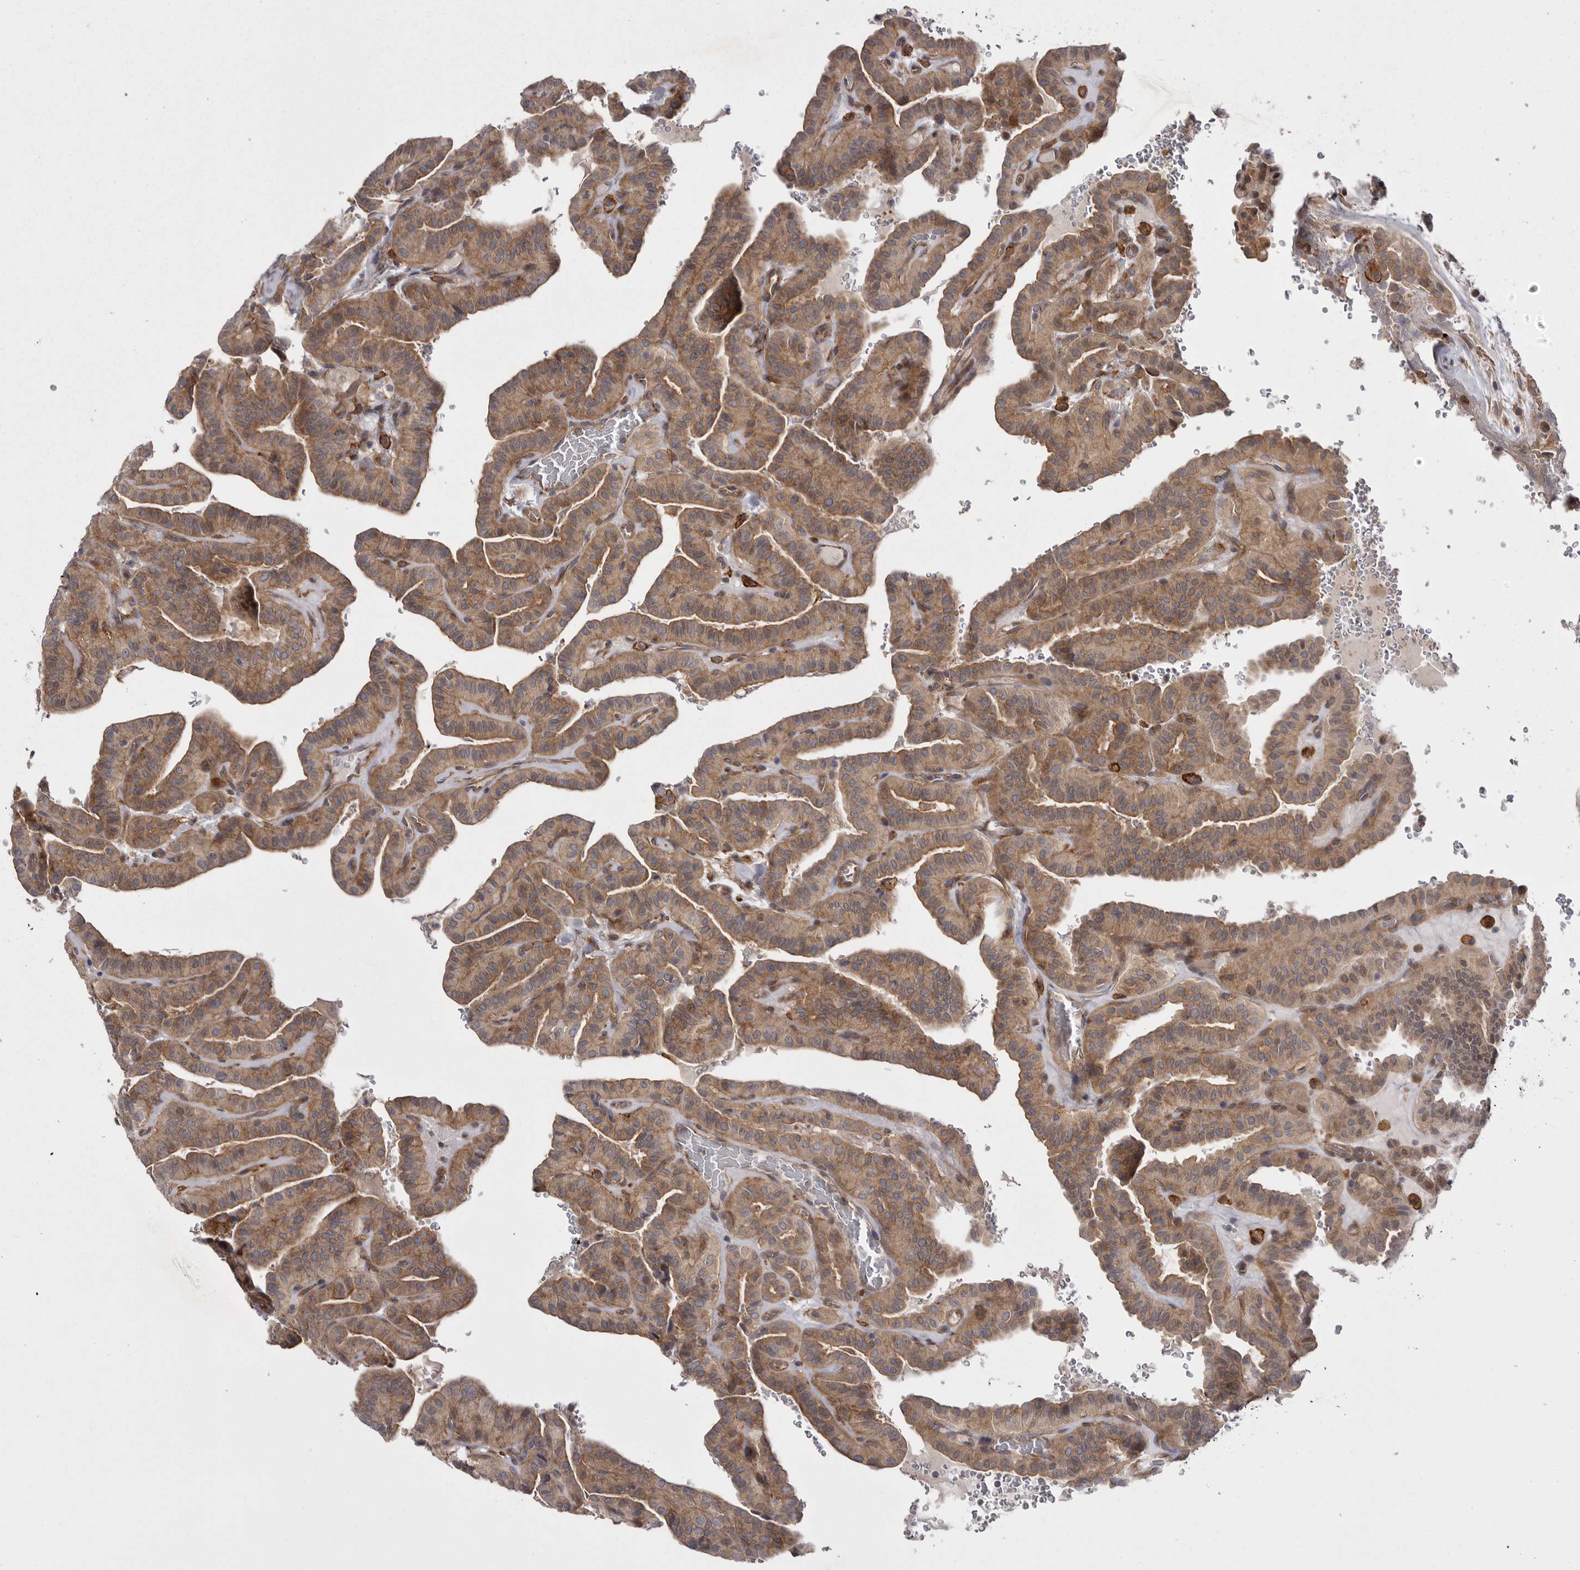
{"staining": {"intensity": "moderate", "quantity": ">75%", "location": "cytoplasmic/membranous"}, "tissue": "thyroid cancer", "cell_type": "Tumor cells", "image_type": "cancer", "snomed": [{"axis": "morphology", "description": "Papillary adenocarcinoma, NOS"}, {"axis": "topography", "description": "Thyroid gland"}], "caption": "Immunohistochemical staining of human papillary adenocarcinoma (thyroid) reveals medium levels of moderate cytoplasmic/membranous protein positivity in approximately >75% of tumor cells. (IHC, brightfield microscopy, high magnification).", "gene": "OSBPL9", "patient": {"sex": "male", "age": 77}}